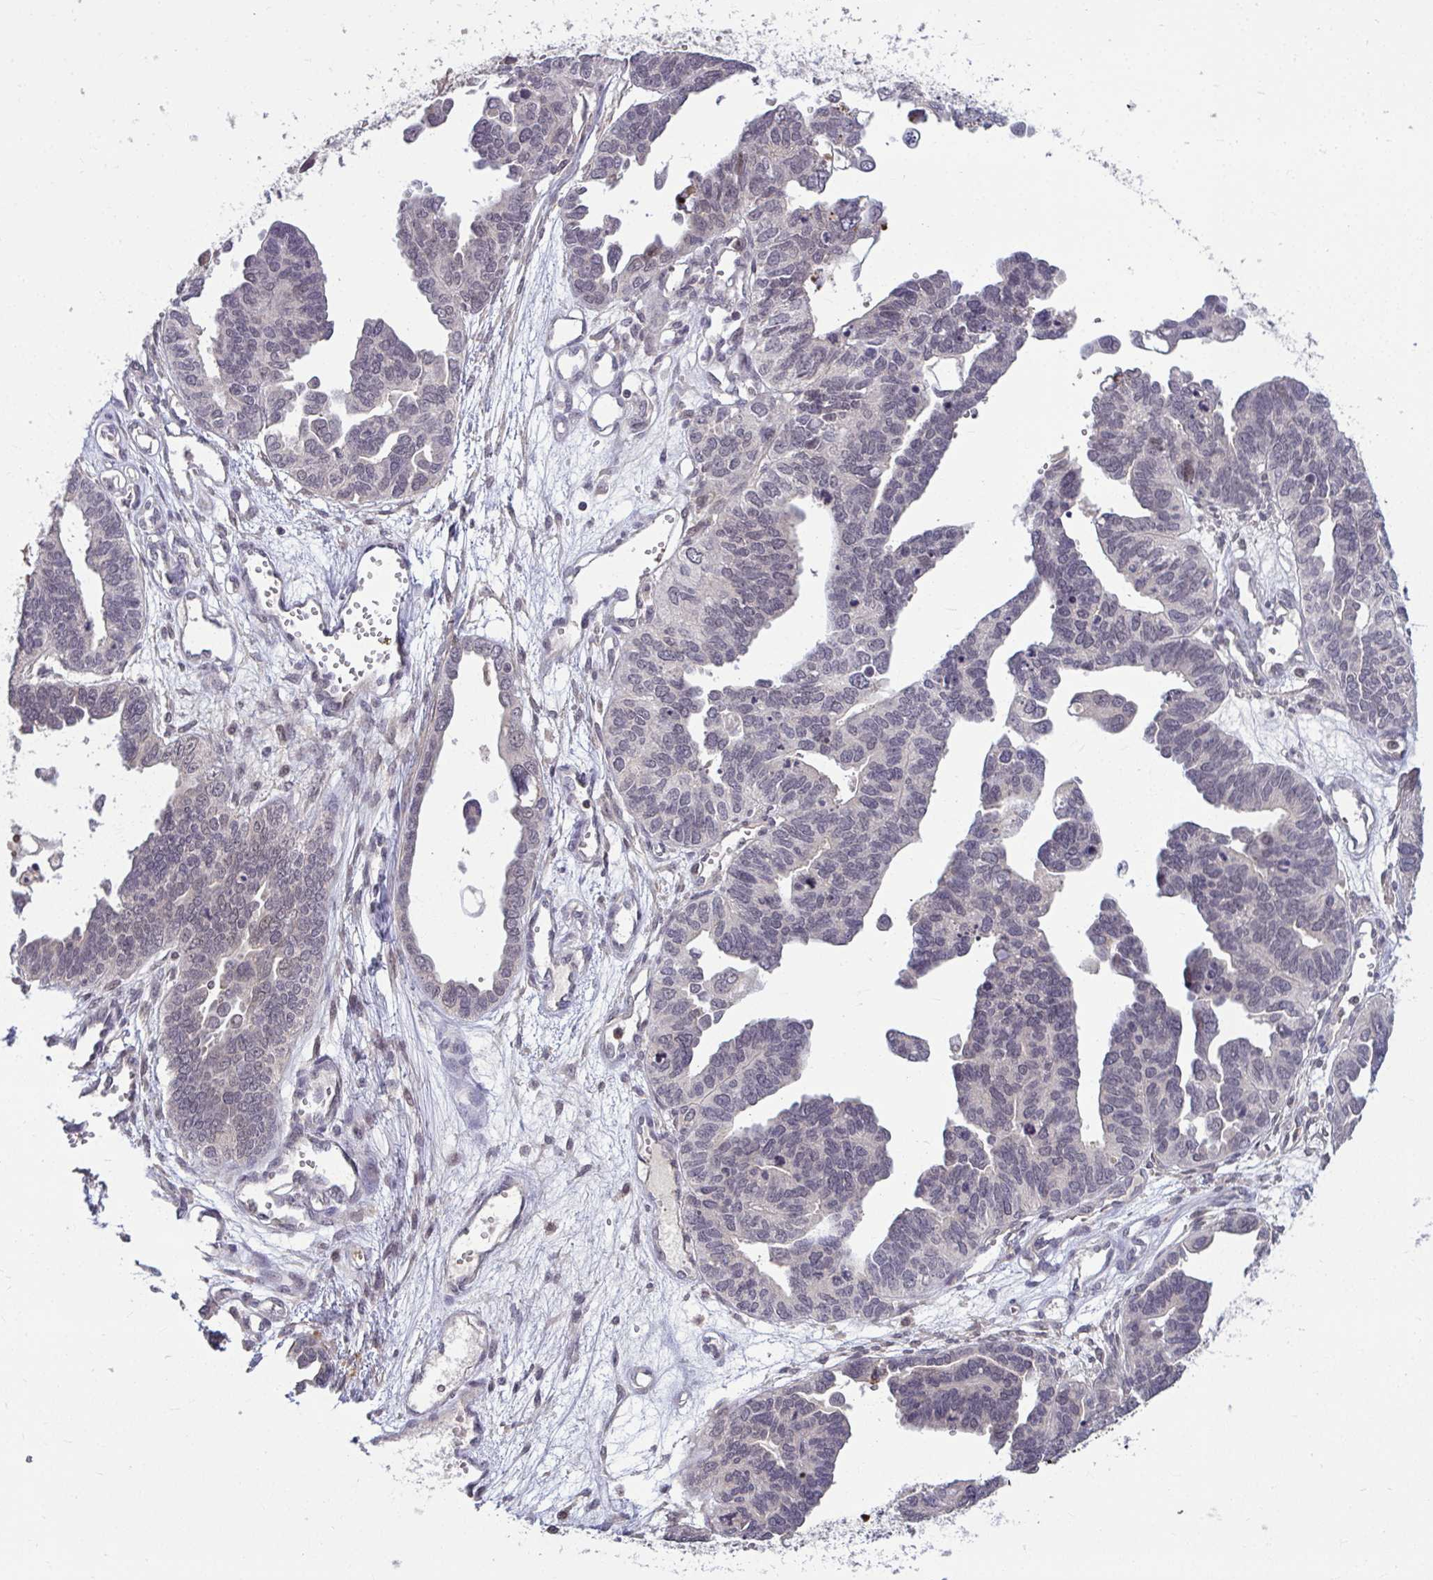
{"staining": {"intensity": "weak", "quantity": "25%-75%", "location": "nuclear"}, "tissue": "ovarian cancer", "cell_type": "Tumor cells", "image_type": "cancer", "snomed": [{"axis": "morphology", "description": "Cystadenocarcinoma, serous, NOS"}, {"axis": "topography", "description": "Ovary"}], "caption": "There is low levels of weak nuclear positivity in tumor cells of ovarian cancer, as demonstrated by immunohistochemical staining (brown color).", "gene": "ZSCAN9", "patient": {"sex": "female", "age": 51}}